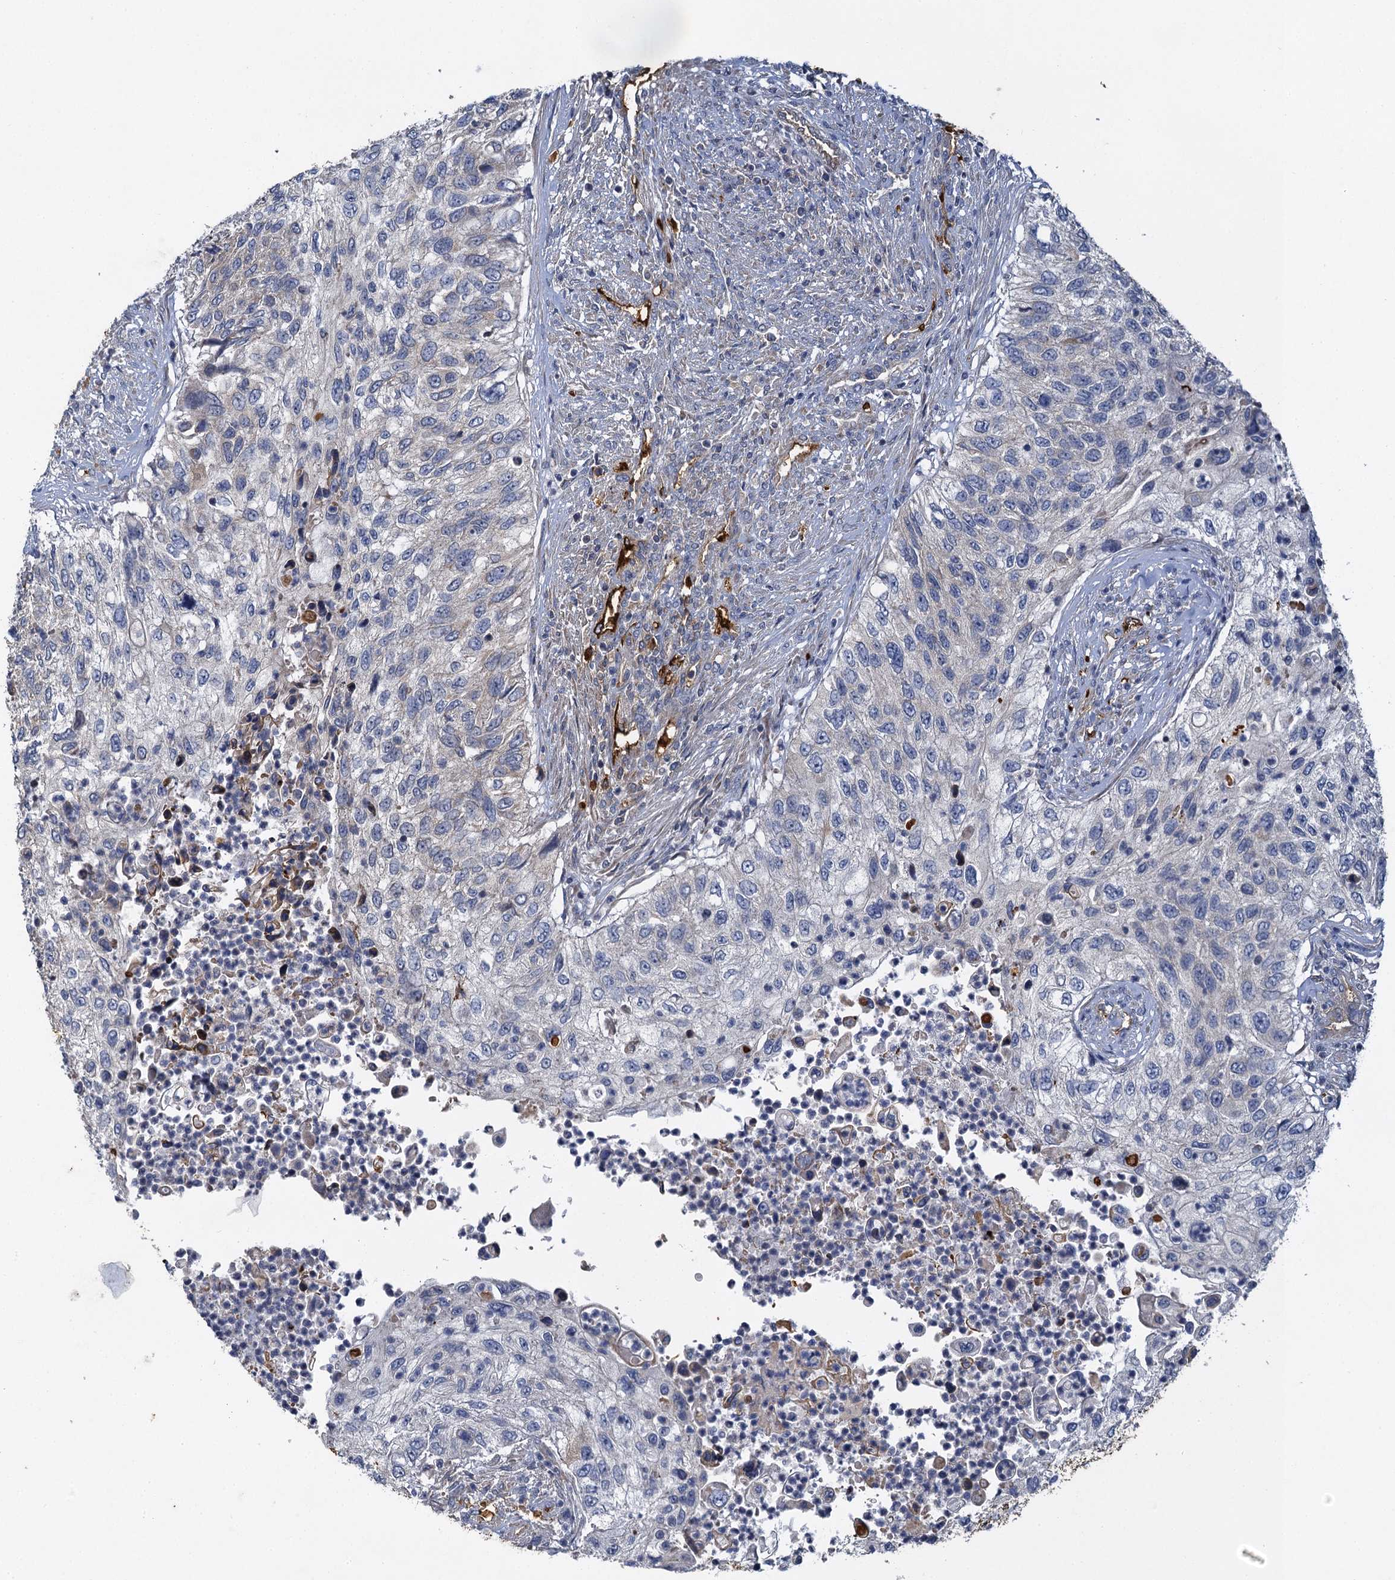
{"staining": {"intensity": "negative", "quantity": "none", "location": "none"}, "tissue": "urothelial cancer", "cell_type": "Tumor cells", "image_type": "cancer", "snomed": [{"axis": "morphology", "description": "Urothelial carcinoma, High grade"}, {"axis": "topography", "description": "Urinary bladder"}], "caption": "A high-resolution photomicrograph shows immunohistochemistry (IHC) staining of urothelial cancer, which demonstrates no significant staining in tumor cells.", "gene": "BCS1L", "patient": {"sex": "female", "age": 60}}